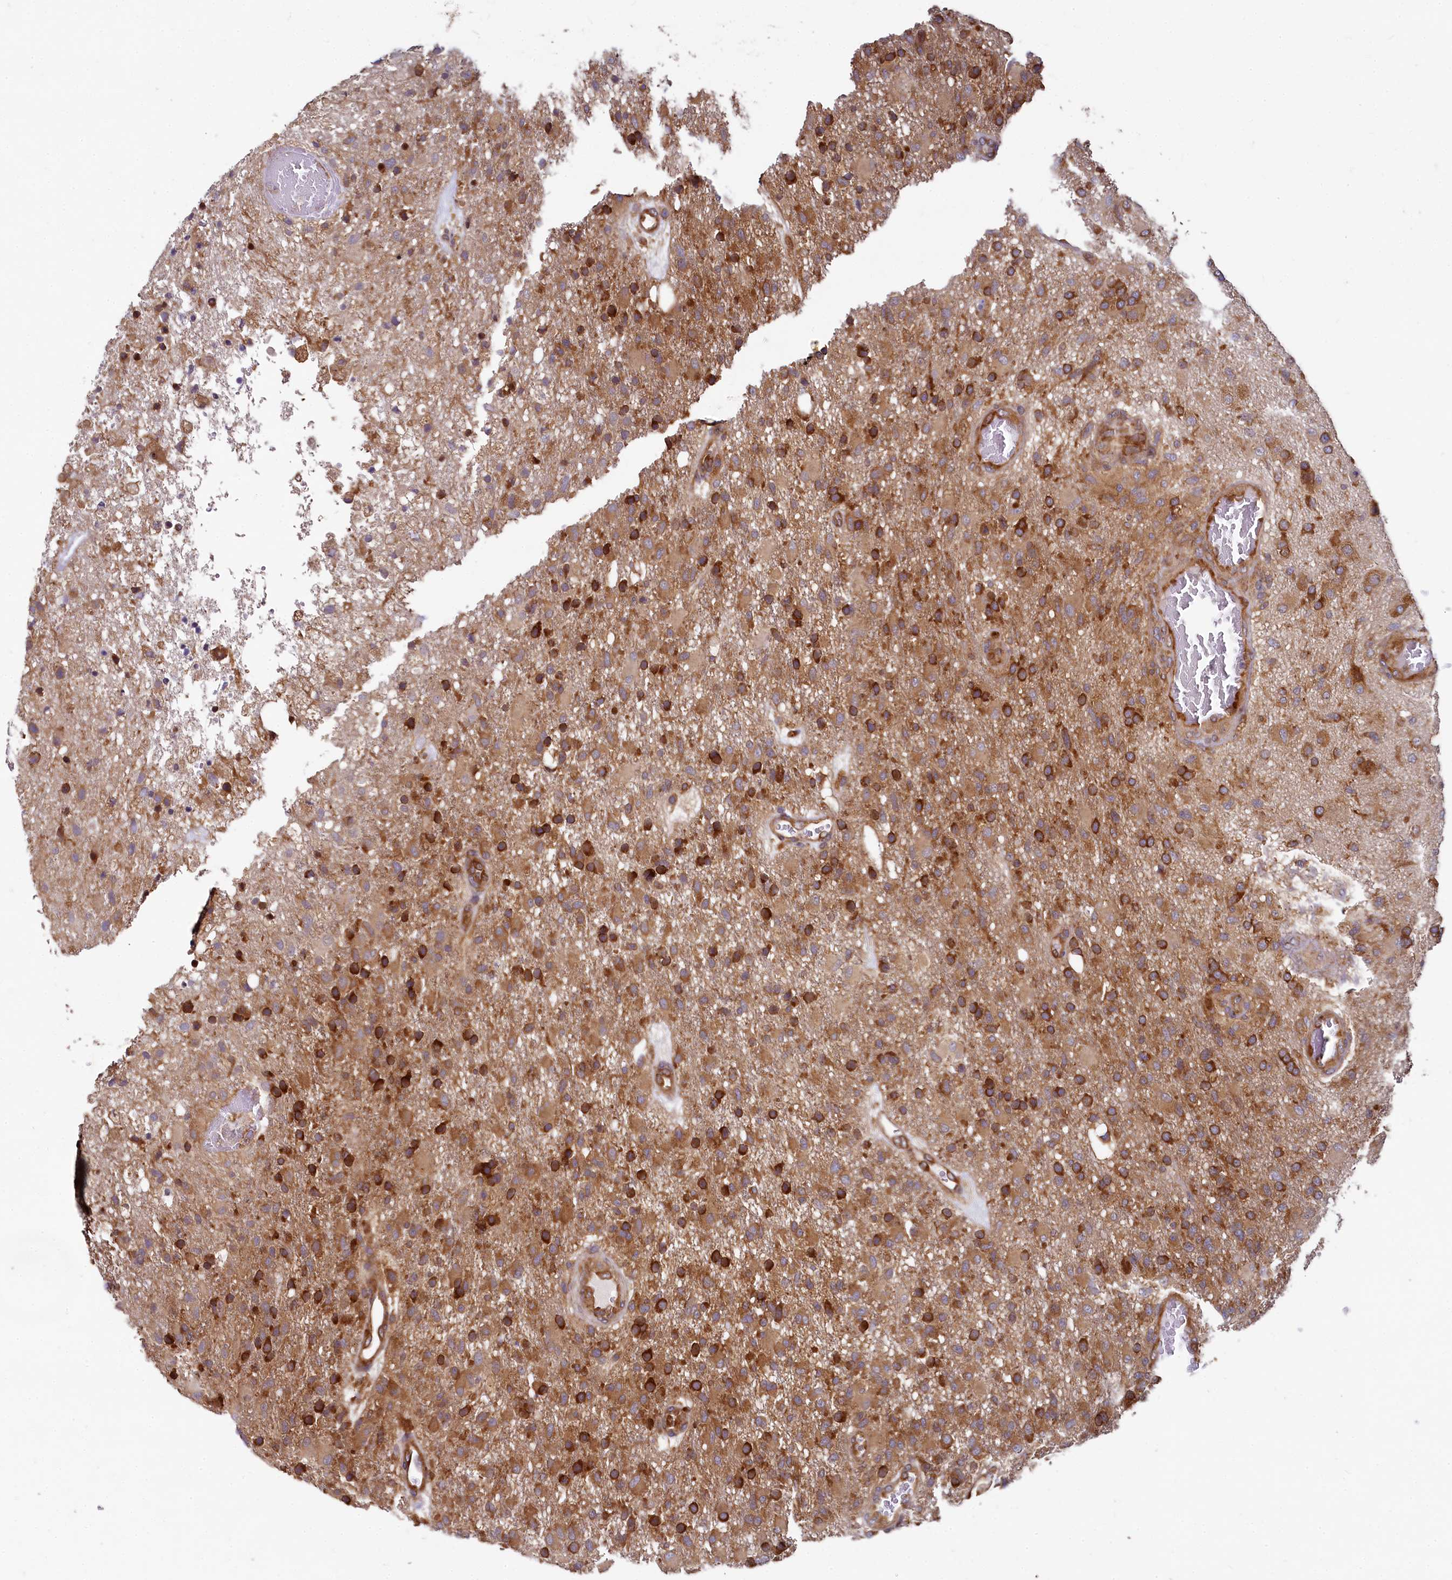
{"staining": {"intensity": "strong", "quantity": ">75%", "location": "cytoplasmic/membranous"}, "tissue": "glioma", "cell_type": "Tumor cells", "image_type": "cancer", "snomed": [{"axis": "morphology", "description": "Glioma, malignant, High grade"}, {"axis": "topography", "description": "Brain"}], "caption": "IHC (DAB) staining of human malignant high-grade glioma exhibits strong cytoplasmic/membranous protein positivity in about >75% of tumor cells.", "gene": "EIF2B2", "patient": {"sex": "female", "age": 74}}